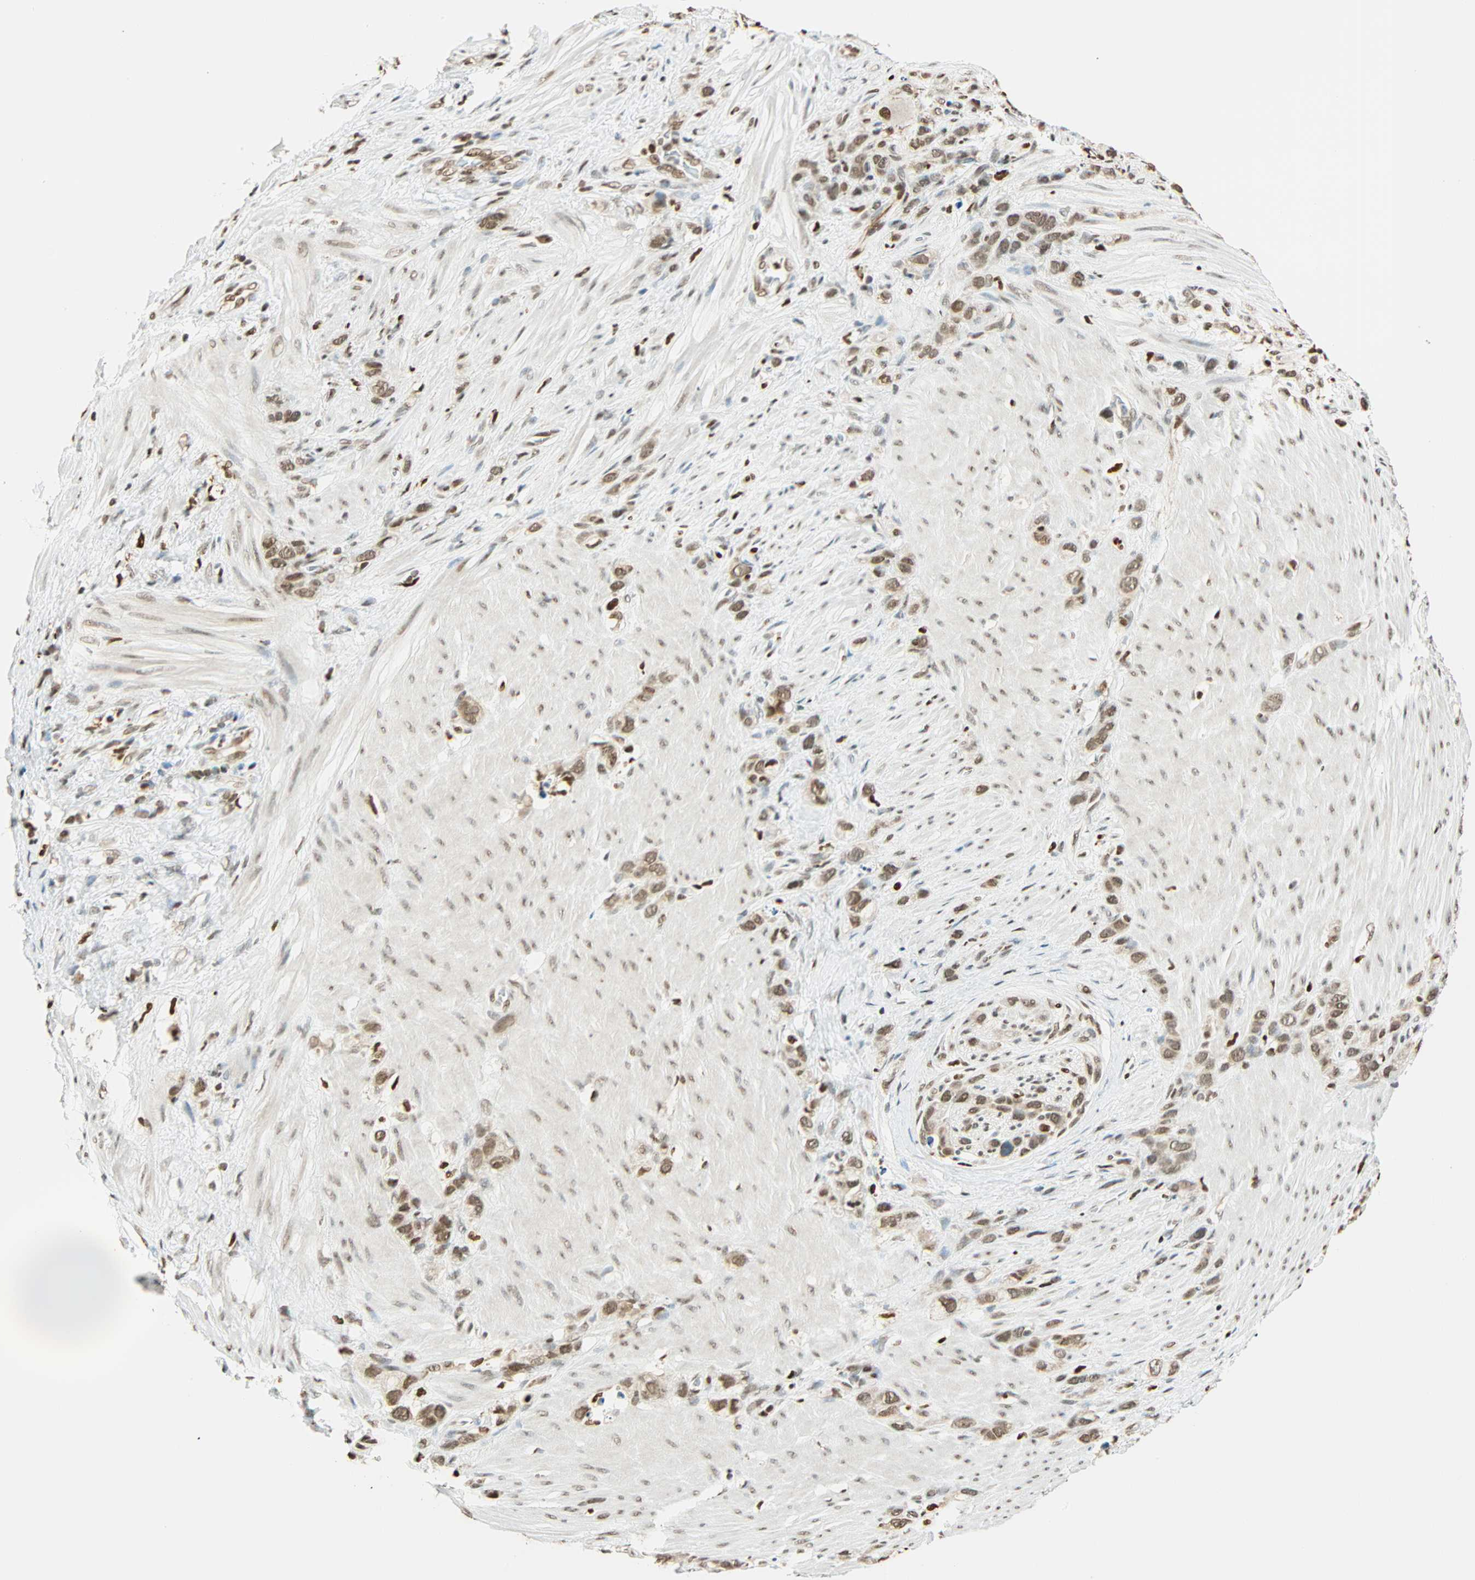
{"staining": {"intensity": "moderate", "quantity": ">75%", "location": "nuclear"}, "tissue": "stomach cancer", "cell_type": "Tumor cells", "image_type": "cancer", "snomed": [{"axis": "morphology", "description": "Normal tissue, NOS"}, {"axis": "morphology", "description": "Adenocarcinoma, NOS"}, {"axis": "morphology", "description": "Adenocarcinoma, High grade"}, {"axis": "topography", "description": "Stomach, upper"}, {"axis": "topography", "description": "Stomach"}], "caption": "IHC photomicrograph of stomach cancer stained for a protein (brown), which shows medium levels of moderate nuclear positivity in about >75% of tumor cells.", "gene": "FANCG", "patient": {"sex": "female", "age": 65}}